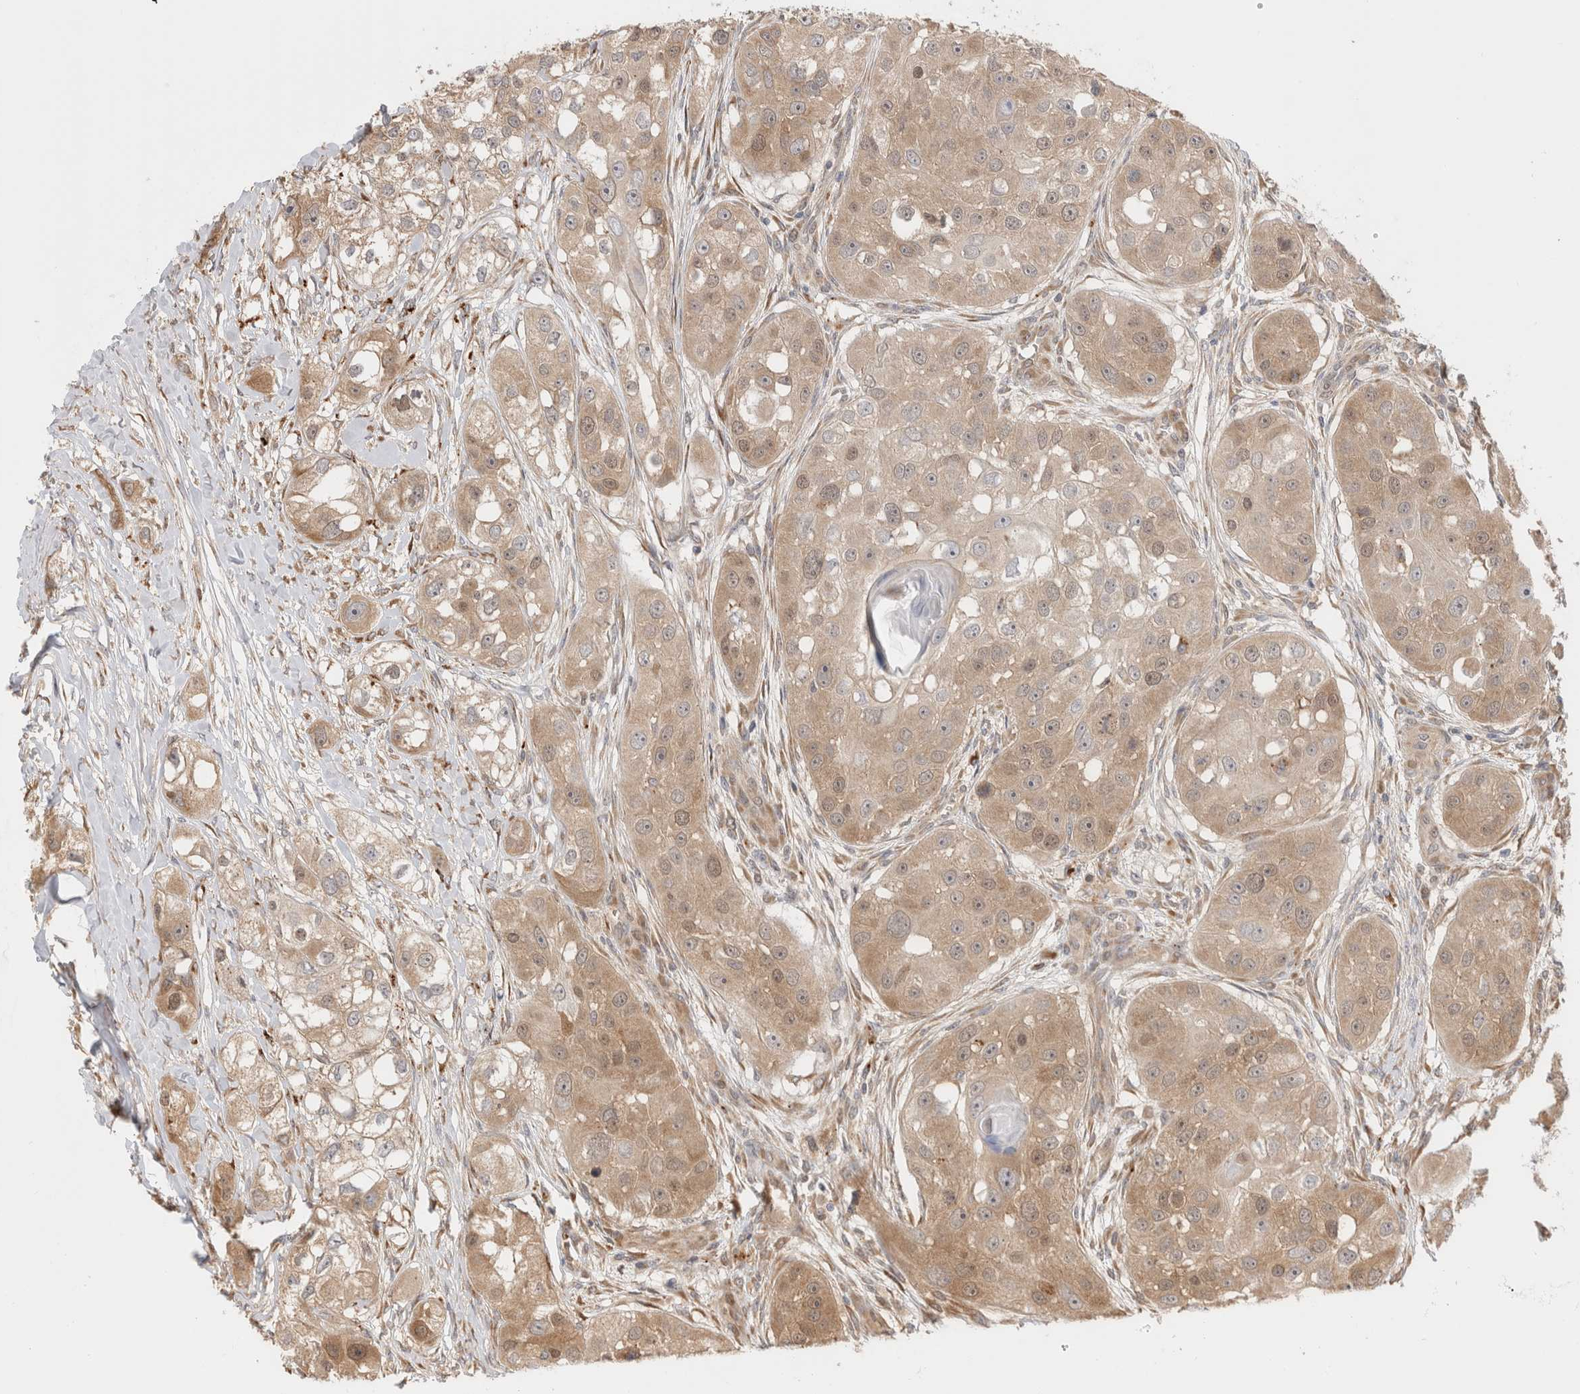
{"staining": {"intensity": "weak", "quantity": ">75%", "location": "cytoplasmic/membranous"}, "tissue": "head and neck cancer", "cell_type": "Tumor cells", "image_type": "cancer", "snomed": [{"axis": "morphology", "description": "Normal tissue, NOS"}, {"axis": "morphology", "description": "Squamous cell carcinoma, NOS"}, {"axis": "topography", "description": "Skeletal muscle"}, {"axis": "topography", "description": "Head-Neck"}], "caption": "IHC image of neoplastic tissue: head and neck cancer stained using immunohistochemistry (IHC) exhibits low levels of weak protein expression localized specifically in the cytoplasmic/membranous of tumor cells, appearing as a cytoplasmic/membranous brown color.", "gene": "ACTL9", "patient": {"sex": "male", "age": 51}}